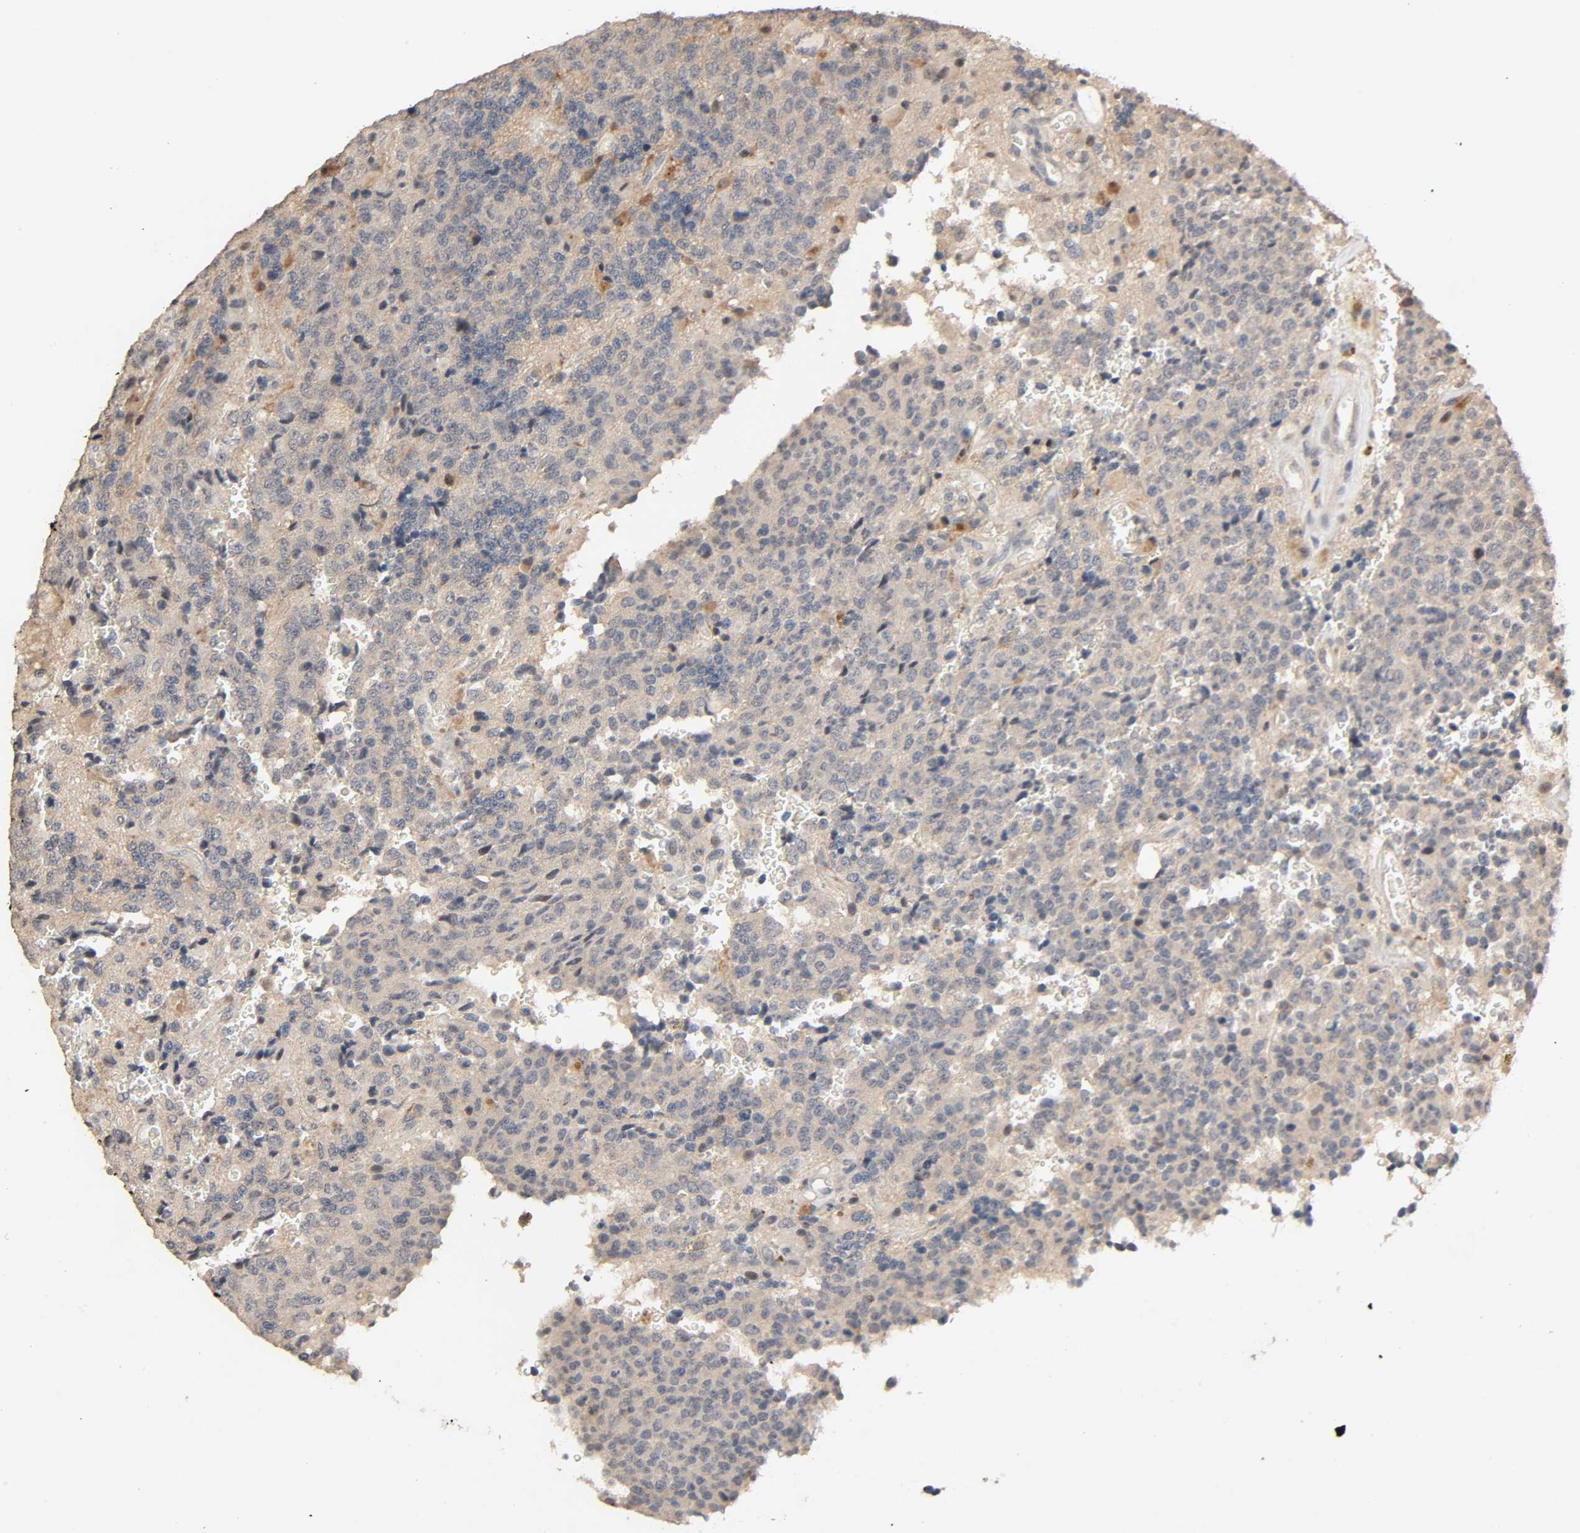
{"staining": {"intensity": "weak", "quantity": ">75%", "location": "cytoplasmic/membranous"}, "tissue": "glioma", "cell_type": "Tumor cells", "image_type": "cancer", "snomed": [{"axis": "morphology", "description": "Glioma, malignant, High grade"}, {"axis": "topography", "description": "pancreas cauda"}], "caption": "IHC histopathology image of neoplastic tissue: malignant high-grade glioma stained using IHC exhibits low levels of weak protein expression localized specifically in the cytoplasmic/membranous of tumor cells, appearing as a cytoplasmic/membranous brown color.", "gene": "MAGEA8", "patient": {"sex": "male", "age": 60}}